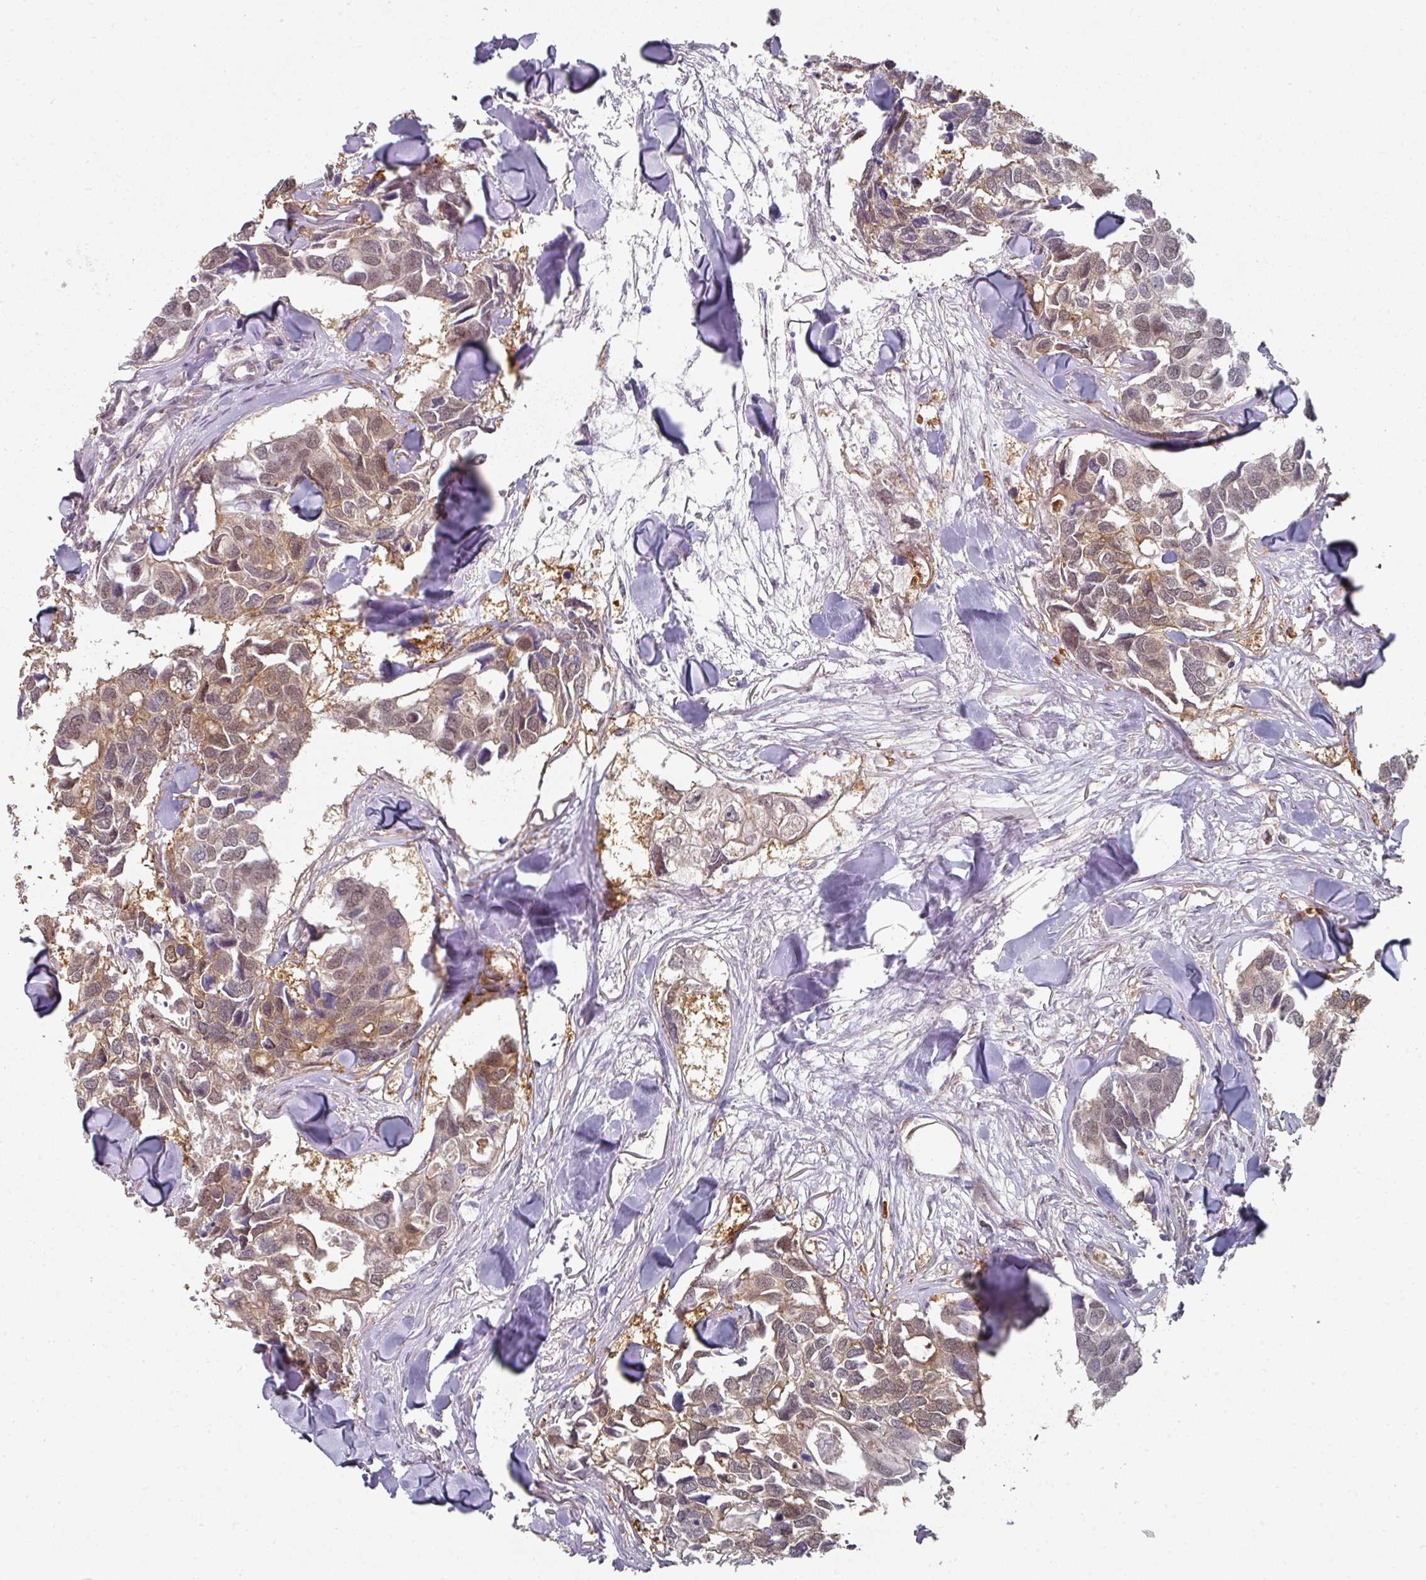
{"staining": {"intensity": "weak", "quantity": "25%-75%", "location": "cytoplasmic/membranous,nuclear"}, "tissue": "breast cancer", "cell_type": "Tumor cells", "image_type": "cancer", "snomed": [{"axis": "morphology", "description": "Duct carcinoma"}, {"axis": "topography", "description": "Breast"}], "caption": "Immunohistochemistry (DAB (3,3'-diaminobenzidine)) staining of human intraductal carcinoma (breast) displays weak cytoplasmic/membranous and nuclear protein positivity in approximately 25%-75% of tumor cells.", "gene": "PSME3IP1", "patient": {"sex": "female", "age": 83}}